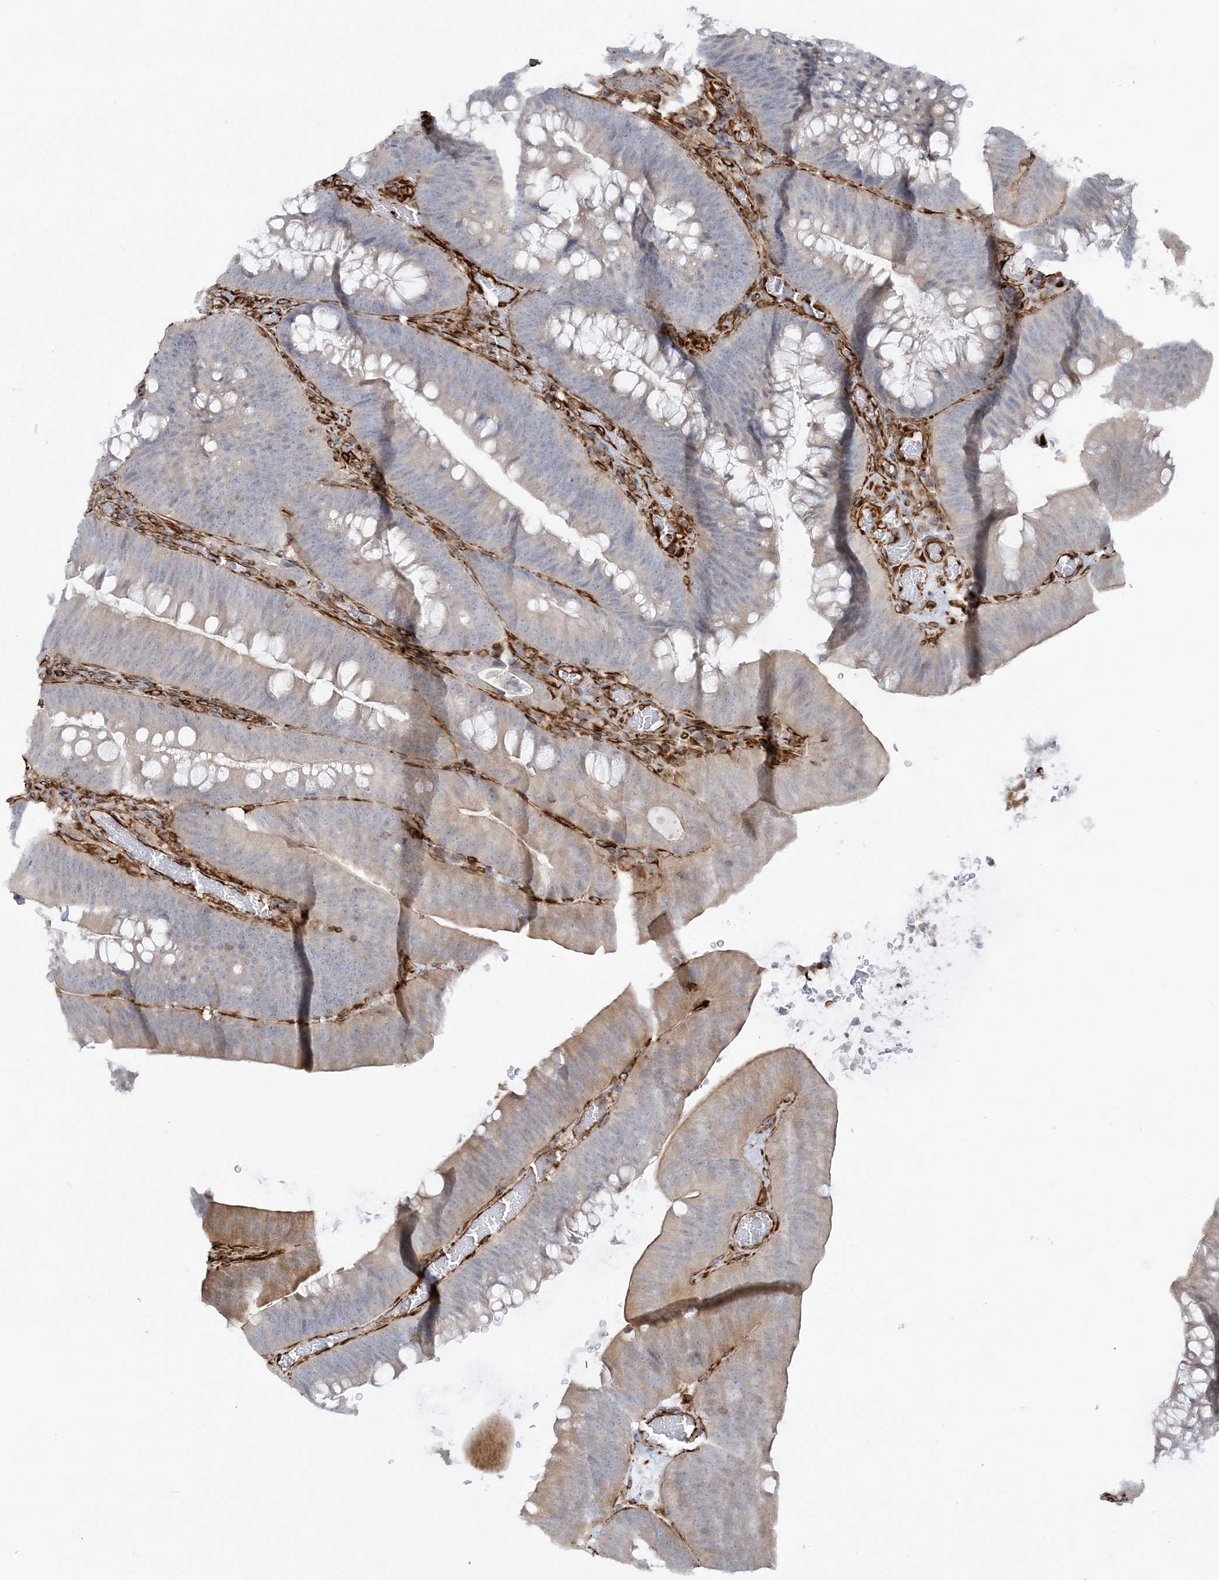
{"staining": {"intensity": "weak", "quantity": "<25%", "location": "cytoplasmic/membranous"}, "tissue": "colorectal cancer", "cell_type": "Tumor cells", "image_type": "cancer", "snomed": [{"axis": "morphology", "description": "Normal tissue, NOS"}, {"axis": "topography", "description": "Colon"}], "caption": "Image shows no protein positivity in tumor cells of colorectal cancer tissue.", "gene": "SCLT1", "patient": {"sex": "female", "age": 82}}